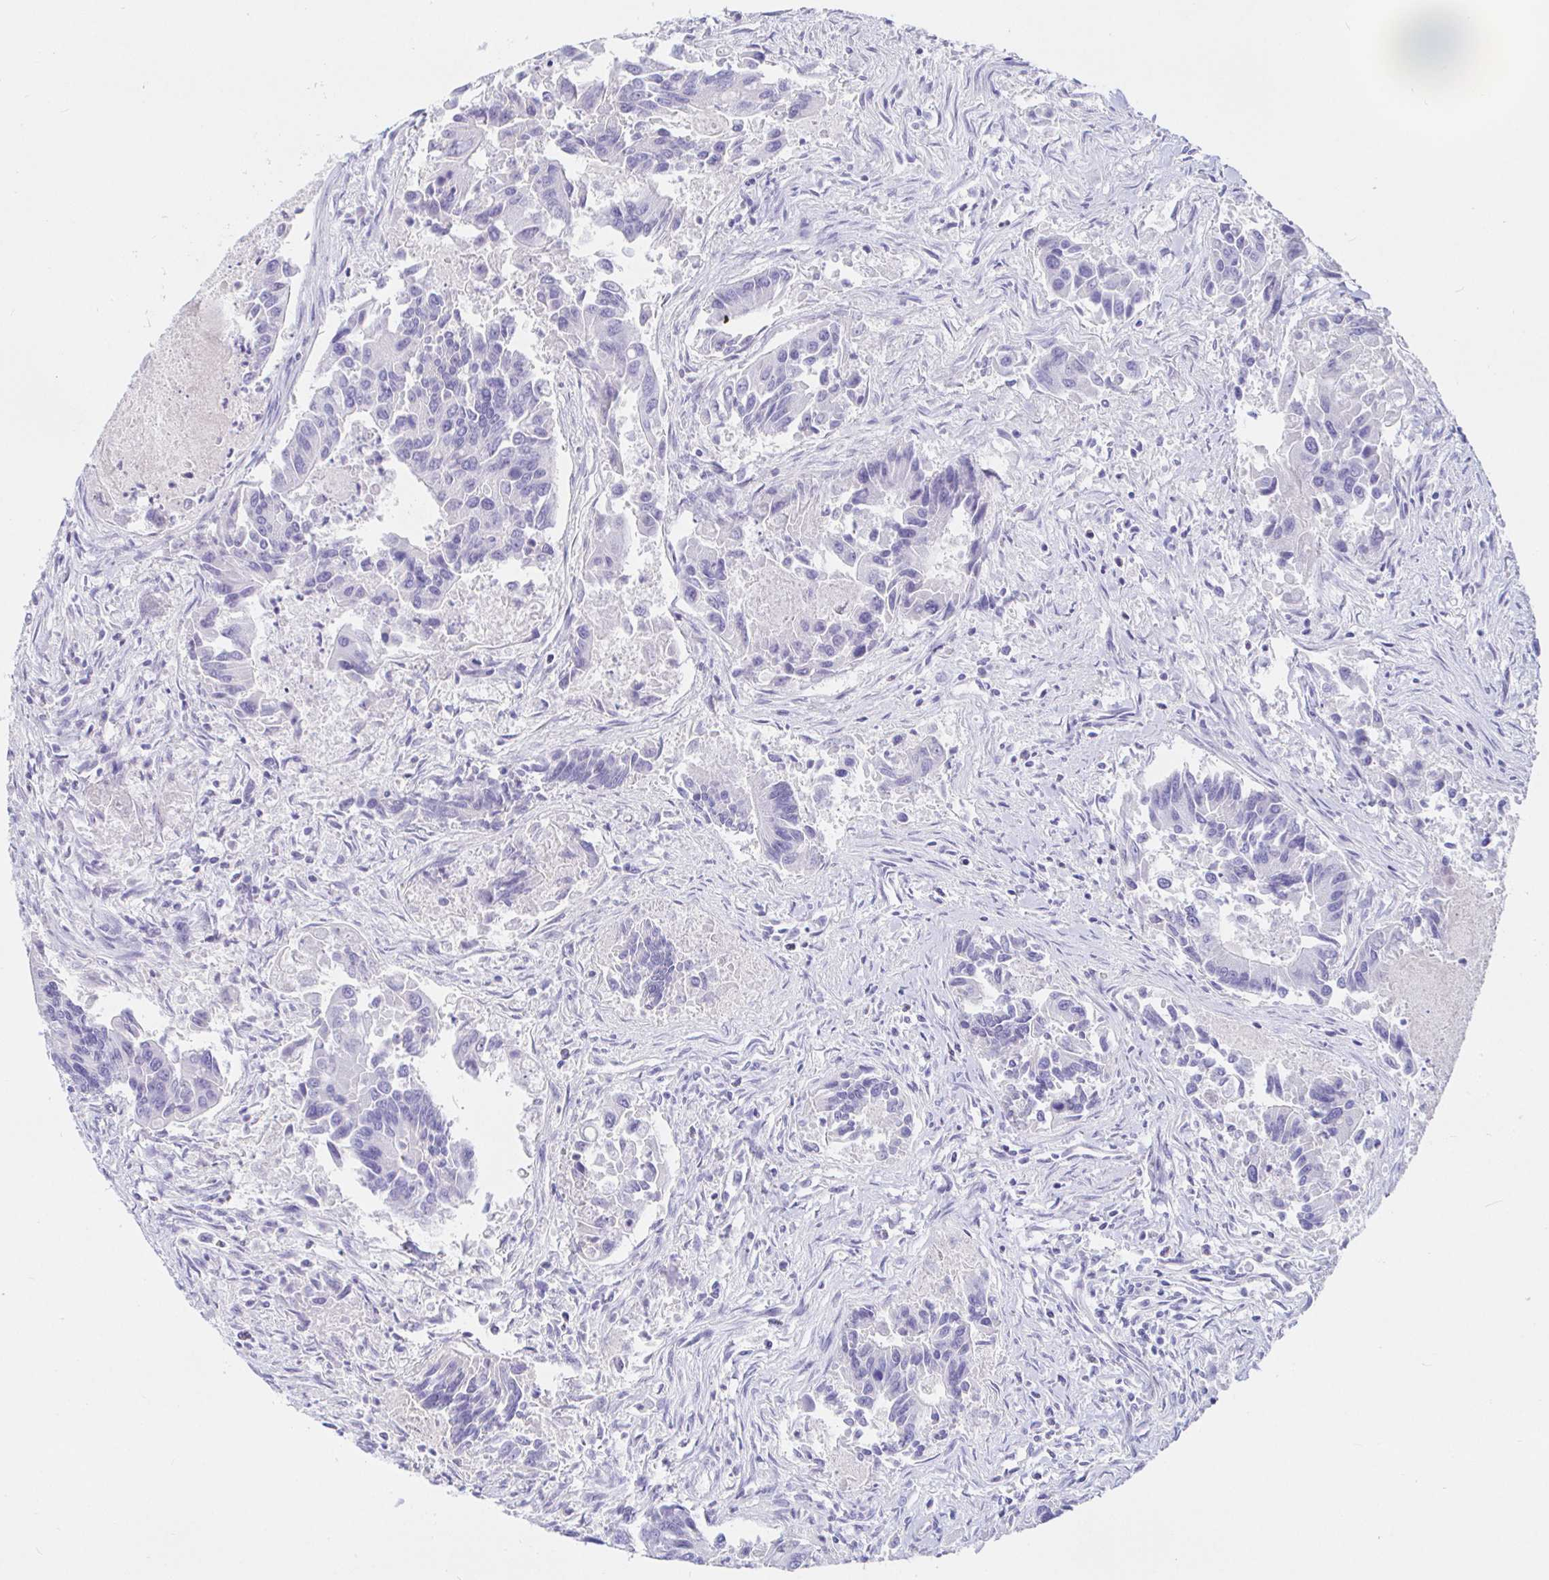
{"staining": {"intensity": "negative", "quantity": "none", "location": "none"}, "tissue": "colorectal cancer", "cell_type": "Tumor cells", "image_type": "cancer", "snomed": [{"axis": "morphology", "description": "Adenocarcinoma, NOS"}, {"axis": "topography", "description": "Colon"}], "caption": "A high-resolution image shows IHC staining of colorectal cancer, which reveals no significant positivity in tumor cells. The staining is performed using DAB (3,3'-diaminobenzidine) brown chromogen with nuclei counter-stained in using hematoxylin.", "gene": "SAA4", "patient": {"sex": "female", "age": 67}}